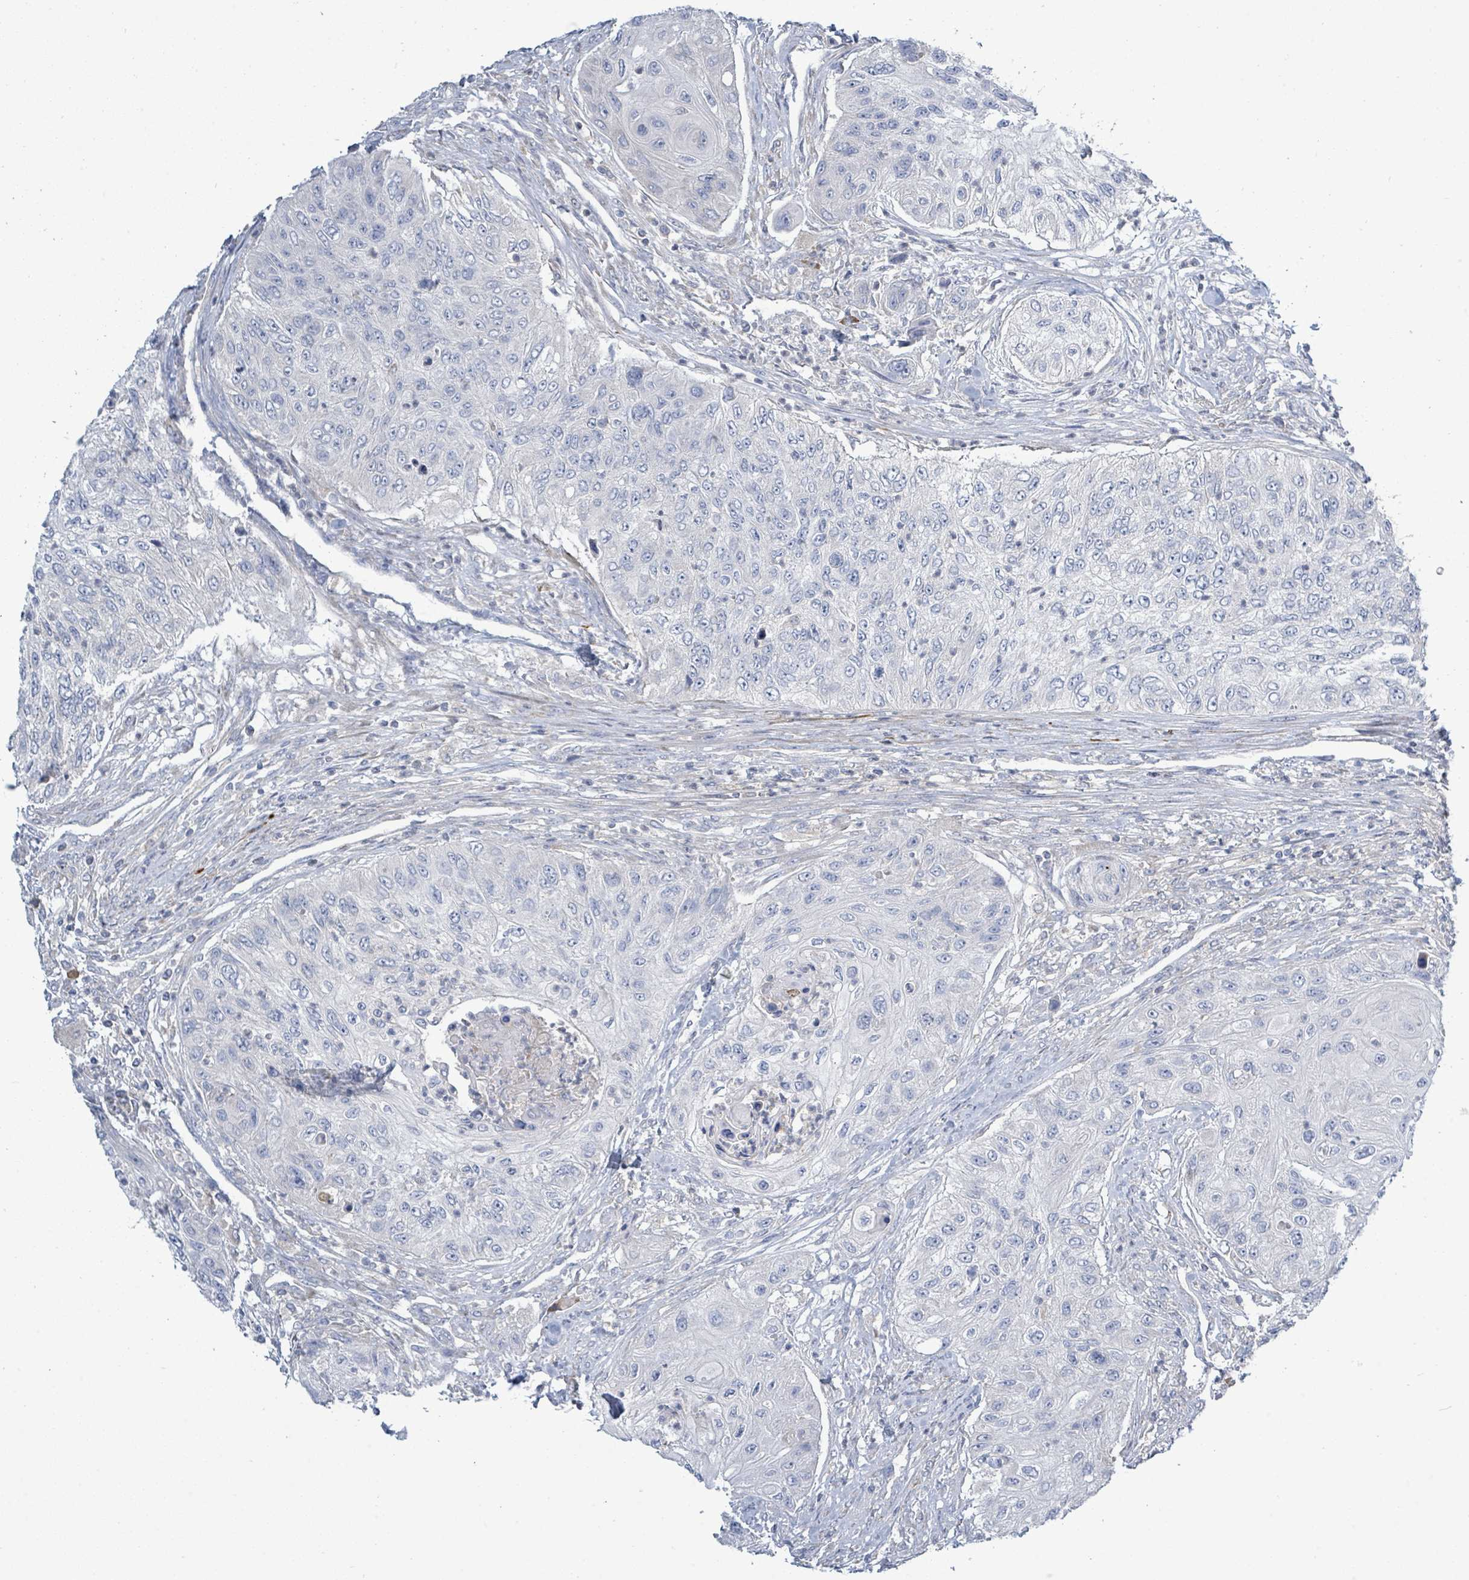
{"staining": {"intensity": "negative", "quantity": "none", "location": "none"}, "tissue": "urothelial cancer", "cell_type": "Tumor cells", "image_type": "cancer", "snomed": [{"axis": "morphology", "description": "Urothelial carcinoma, High grade"}, {"axis": "topography", "description": "Urinary bladder"}], "caption": "Immunohistochemistry (IHC) image of neoplastic tissue: human urothelial cancer stained with DAB (3,3'-diaminobenzidine) reveals no significant protein positivity in tumor cells.", "gene": "SIRPB1", "patient": {"sex": "female", "age": 60}}